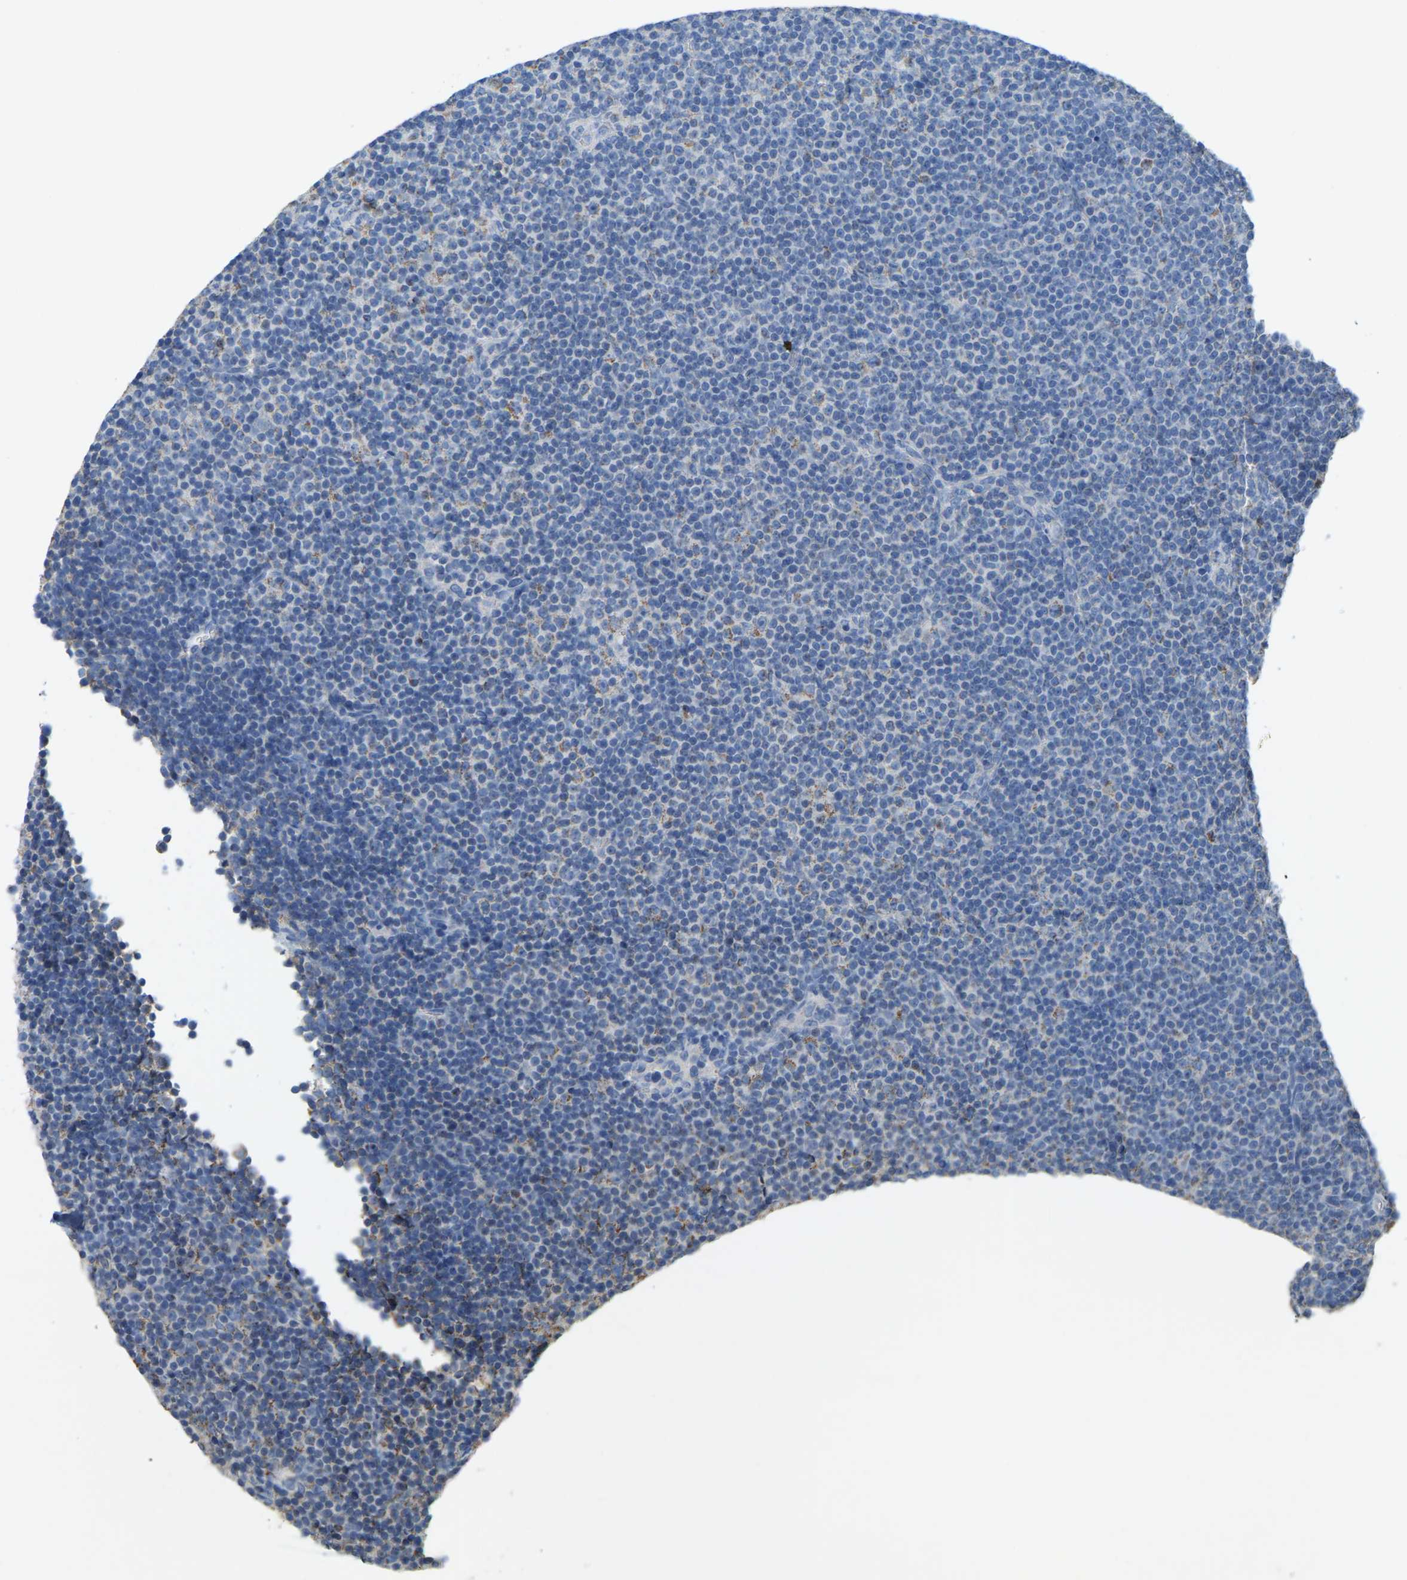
{"staining": {"intensity": "moderate", "quantity": "<25%", "location": "cytoplasmic/membranous"}, "tissue": "lymphoma", "cell_type": "Tumor cells", "image_type": "cancer", "snomed": [{"axis": "morphology", "description": "Malignant lymphoma, non-Hodgkin's type, Low grade"}, {"axis": "topography", "description": "Lymph node"}], "caption": "This photomicrograph displays IHC staining of human low-grade malignant lymphoma, non-Hodgkin's type, with low moderate cytoplasmic/membranous staining in approximately <25% of tumor cells.", "gene": "SERPINB5", "patient": {"sex": "female", "age": 67}}